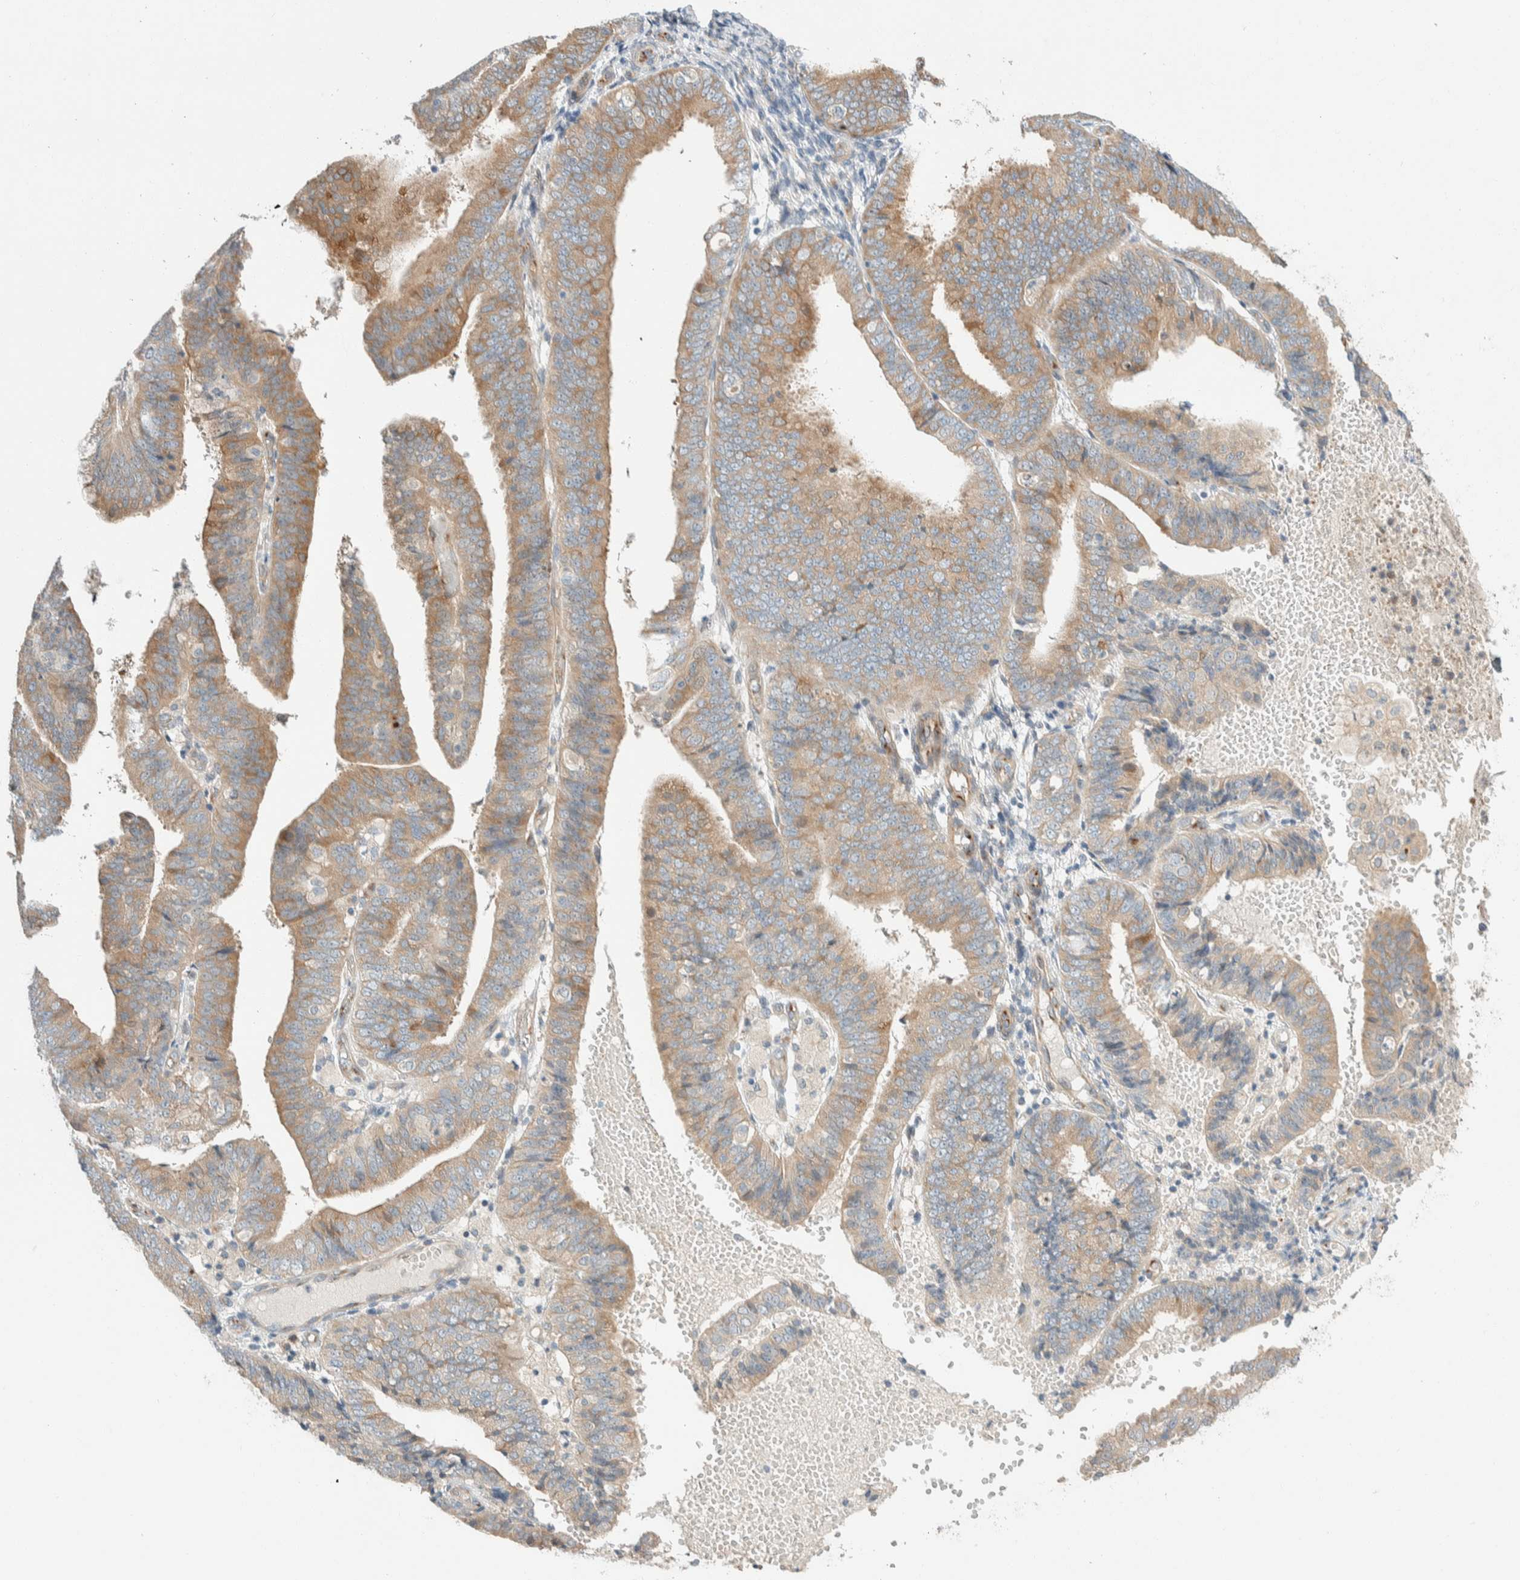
{"staining": {"intensity": "strong", "quantity": "<25%", "location": "cytoplasmic/membranous"}, "tissue": "endometrial cancer", "cell_type": "Tumor cells", "image_type": "cancer", "snomed": [{"axis": "morphology", "description": "Adenocarcinoma, NOS"}, {"axis": "topography", "description": "Endometrium"}], "caption": "This histopathology image displays immunohistochemistry staining of adenocarcinoma (endometrial), with medium strong cytoplasmic/membranous expression in about <25% of tumor cells.", "gene": "TMEM184B", "patient": {"sex": "female", "age": 63}}